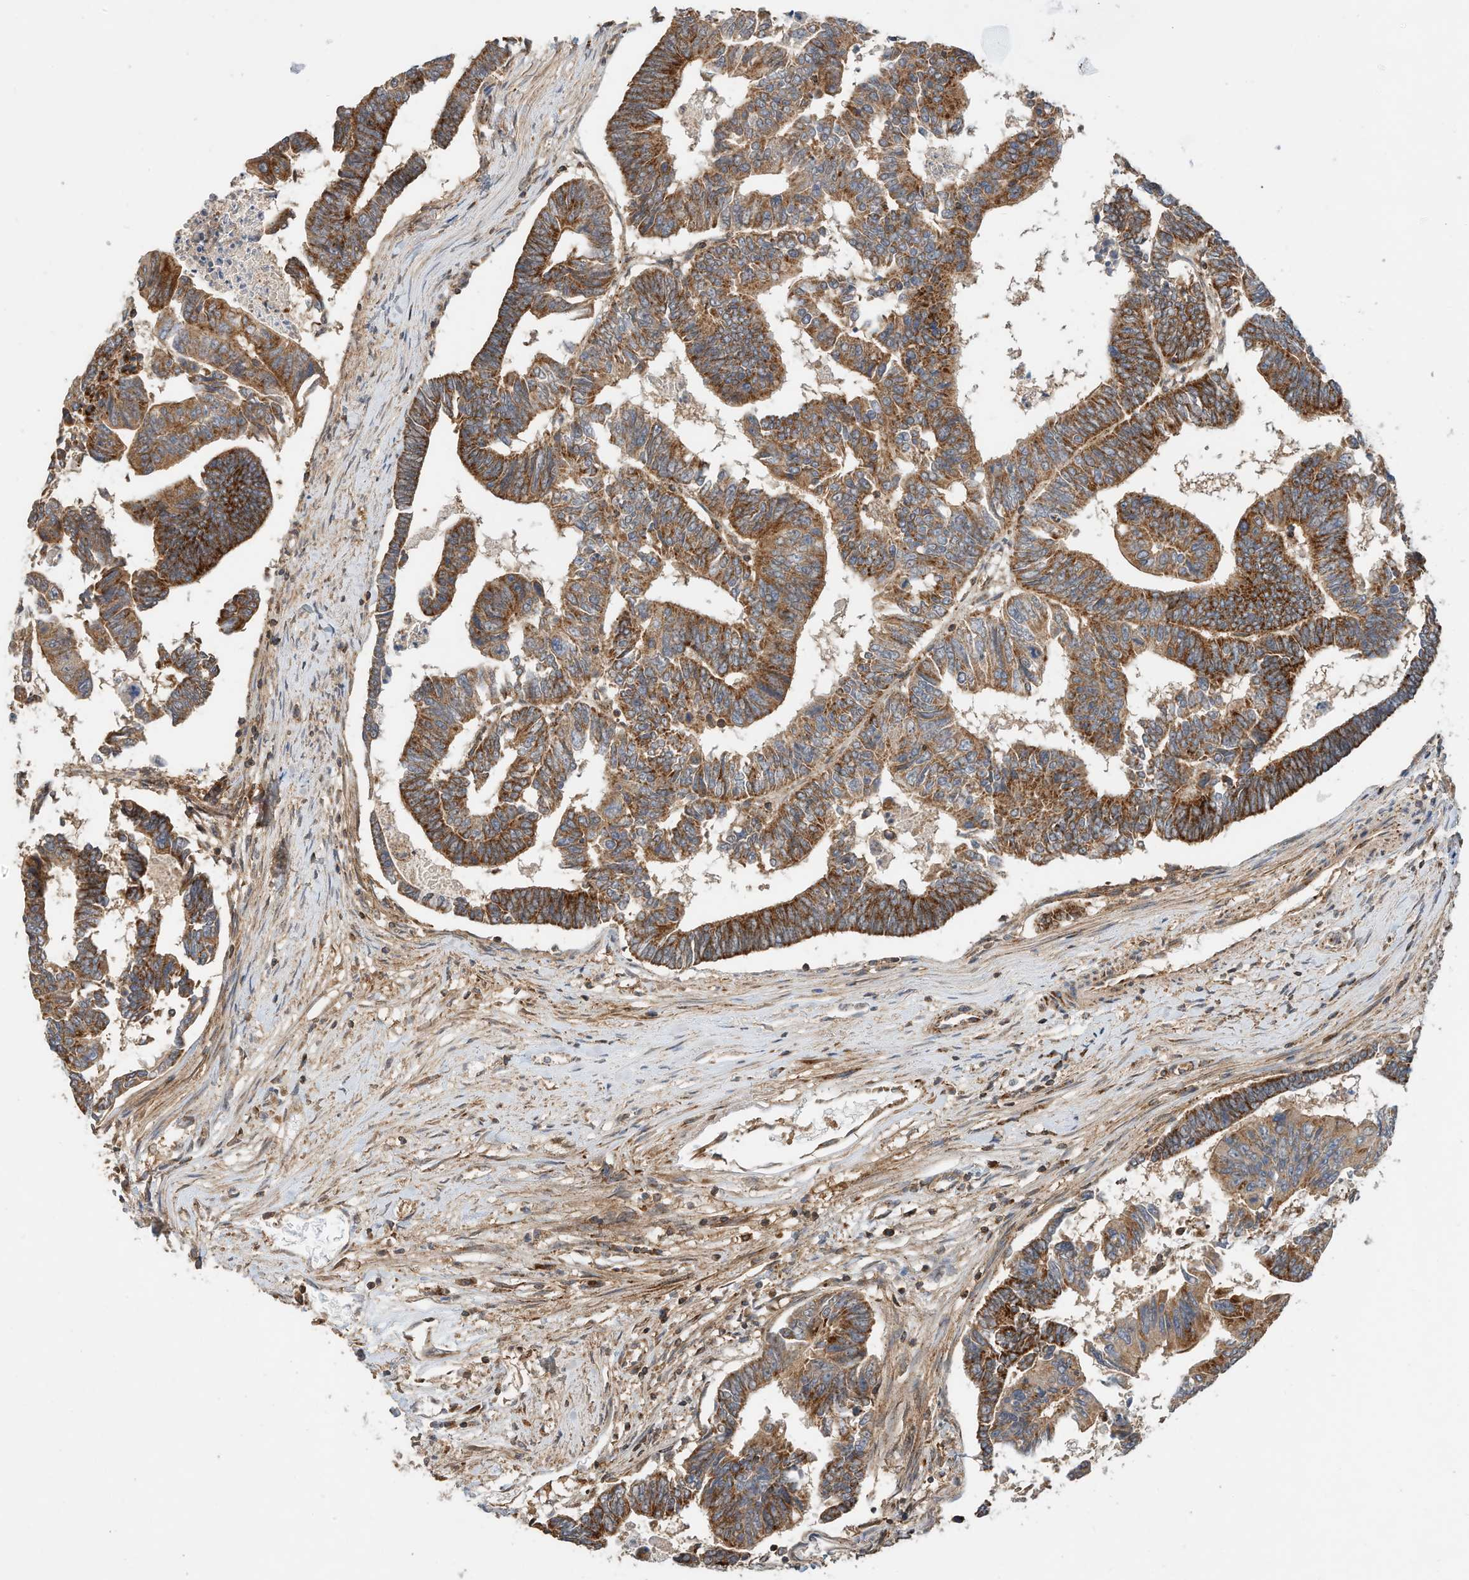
{"staining": {"intensity": "strong", "quantity": ">75%", "location": "cytoplasmic/membranous"}, "tissue": "colorectal cancer", "cell_type": "Tumor cells", "image_type": "cancer", "snomed": [{"axis": "morphology", "description": "Adenocarcinoma, NOS"}, {"axis": "topography", "description": "Rectum"}], "caption": "Colorectal cancer (adenocarcinoma) stained with a protein marker shows strong staining in tumor cells.", "gene": "CPAMD8", "patient": {"sex": "female", "age": 65}}